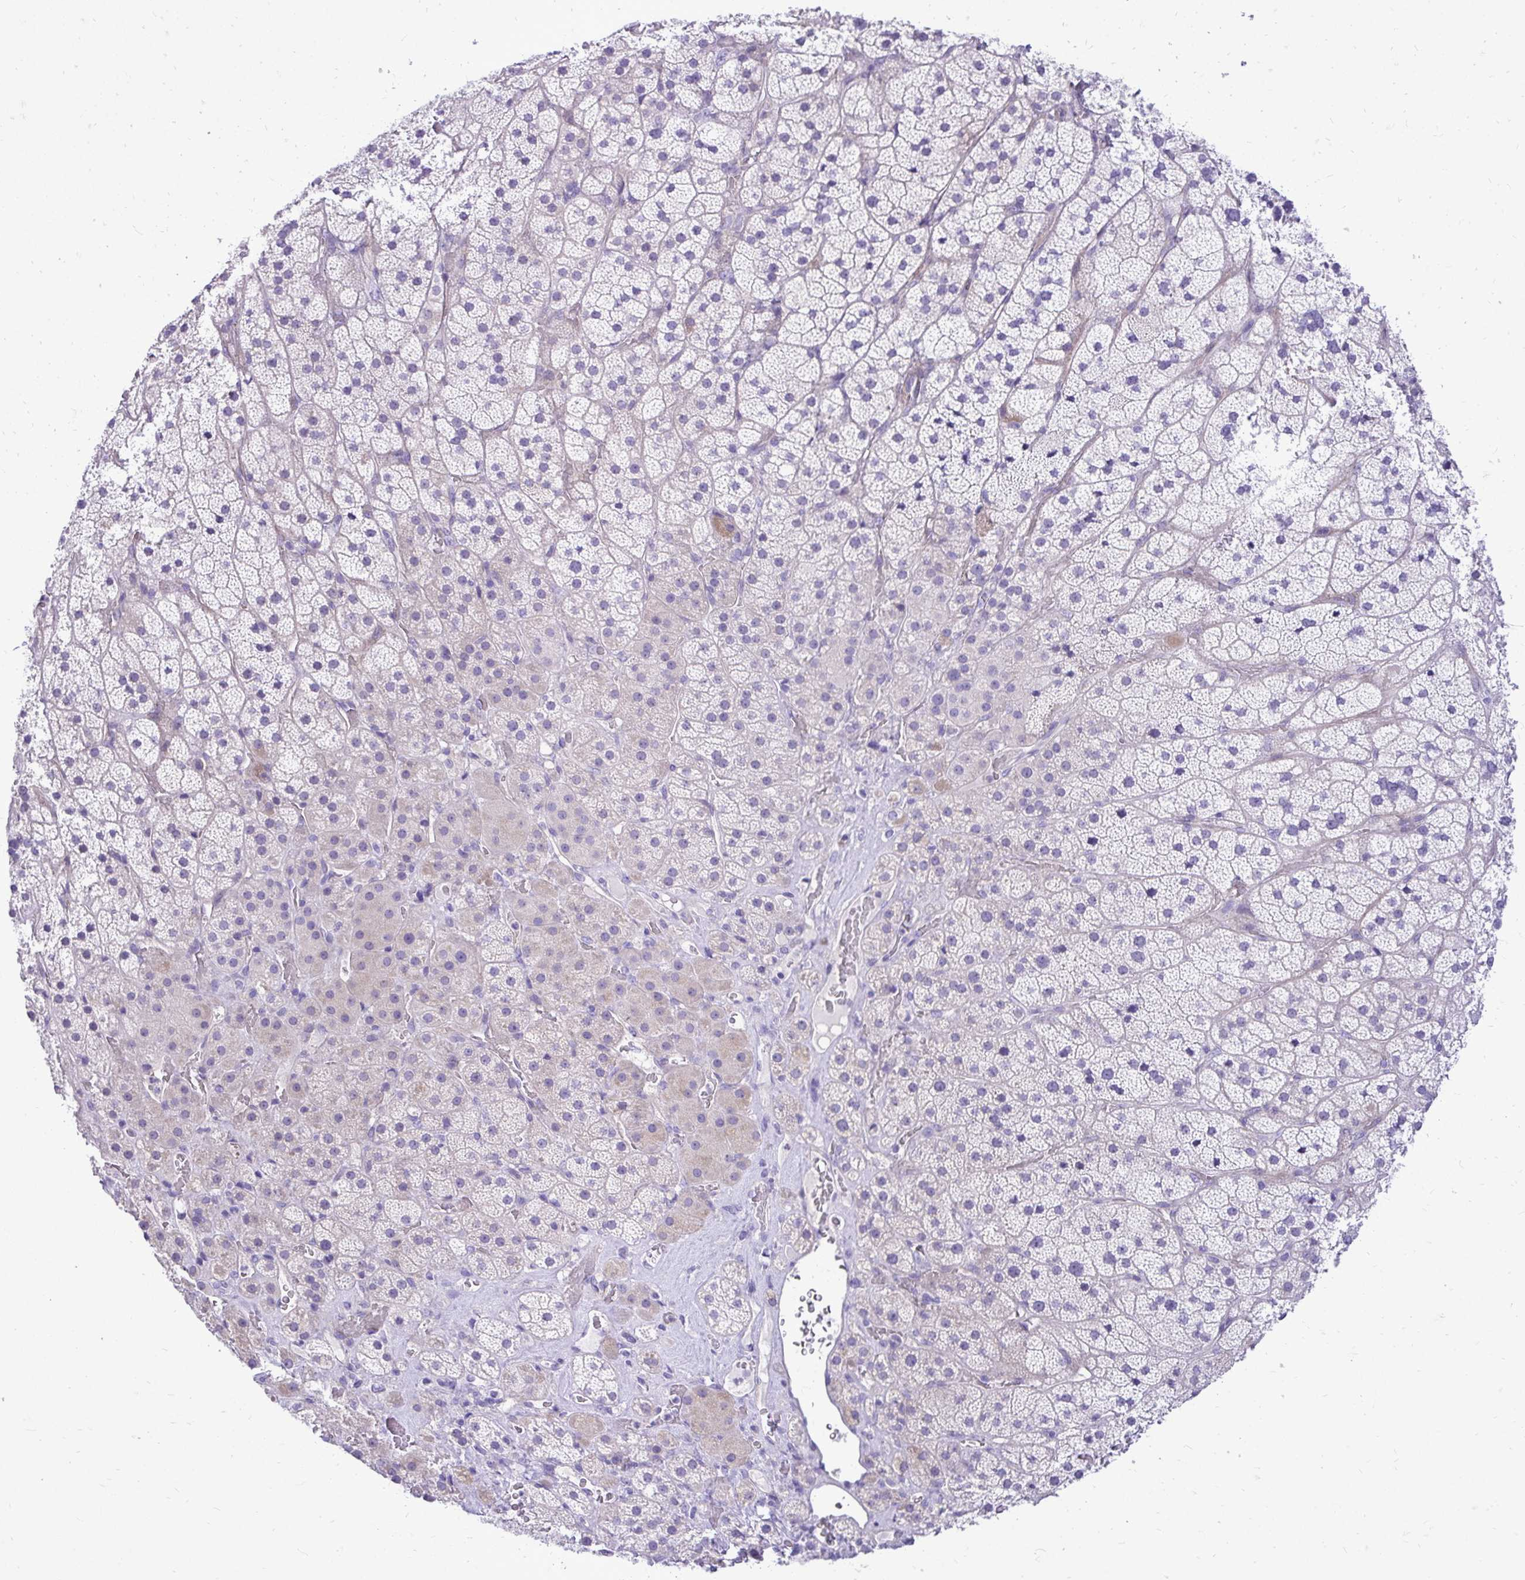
{"staining": {"intensity": "weak", "quantity": "25%-75%", "location": "cytoplasmic/membranous"}, "tissue": "adrenal gland", "cell_type": "Glandular cells", "image_type": "normal", "snomed": [{"axis": "morphology", "description": "Normal tissue, NOS"}, {"axis": "topography", "description": "Adrenal gland"}], "caption": "Protein staining by immunohistochemistry shows weak cytoplasmic/membranous expression in approximately 25%-75% of glandular cells in benign adrenal gland. (Stains: DAB in brown, nuclei in blue, Microscopy: brightfield microscopy at high magnification).", "gene": "PELI3", "patient": {"sex": "male", "age": 57}}